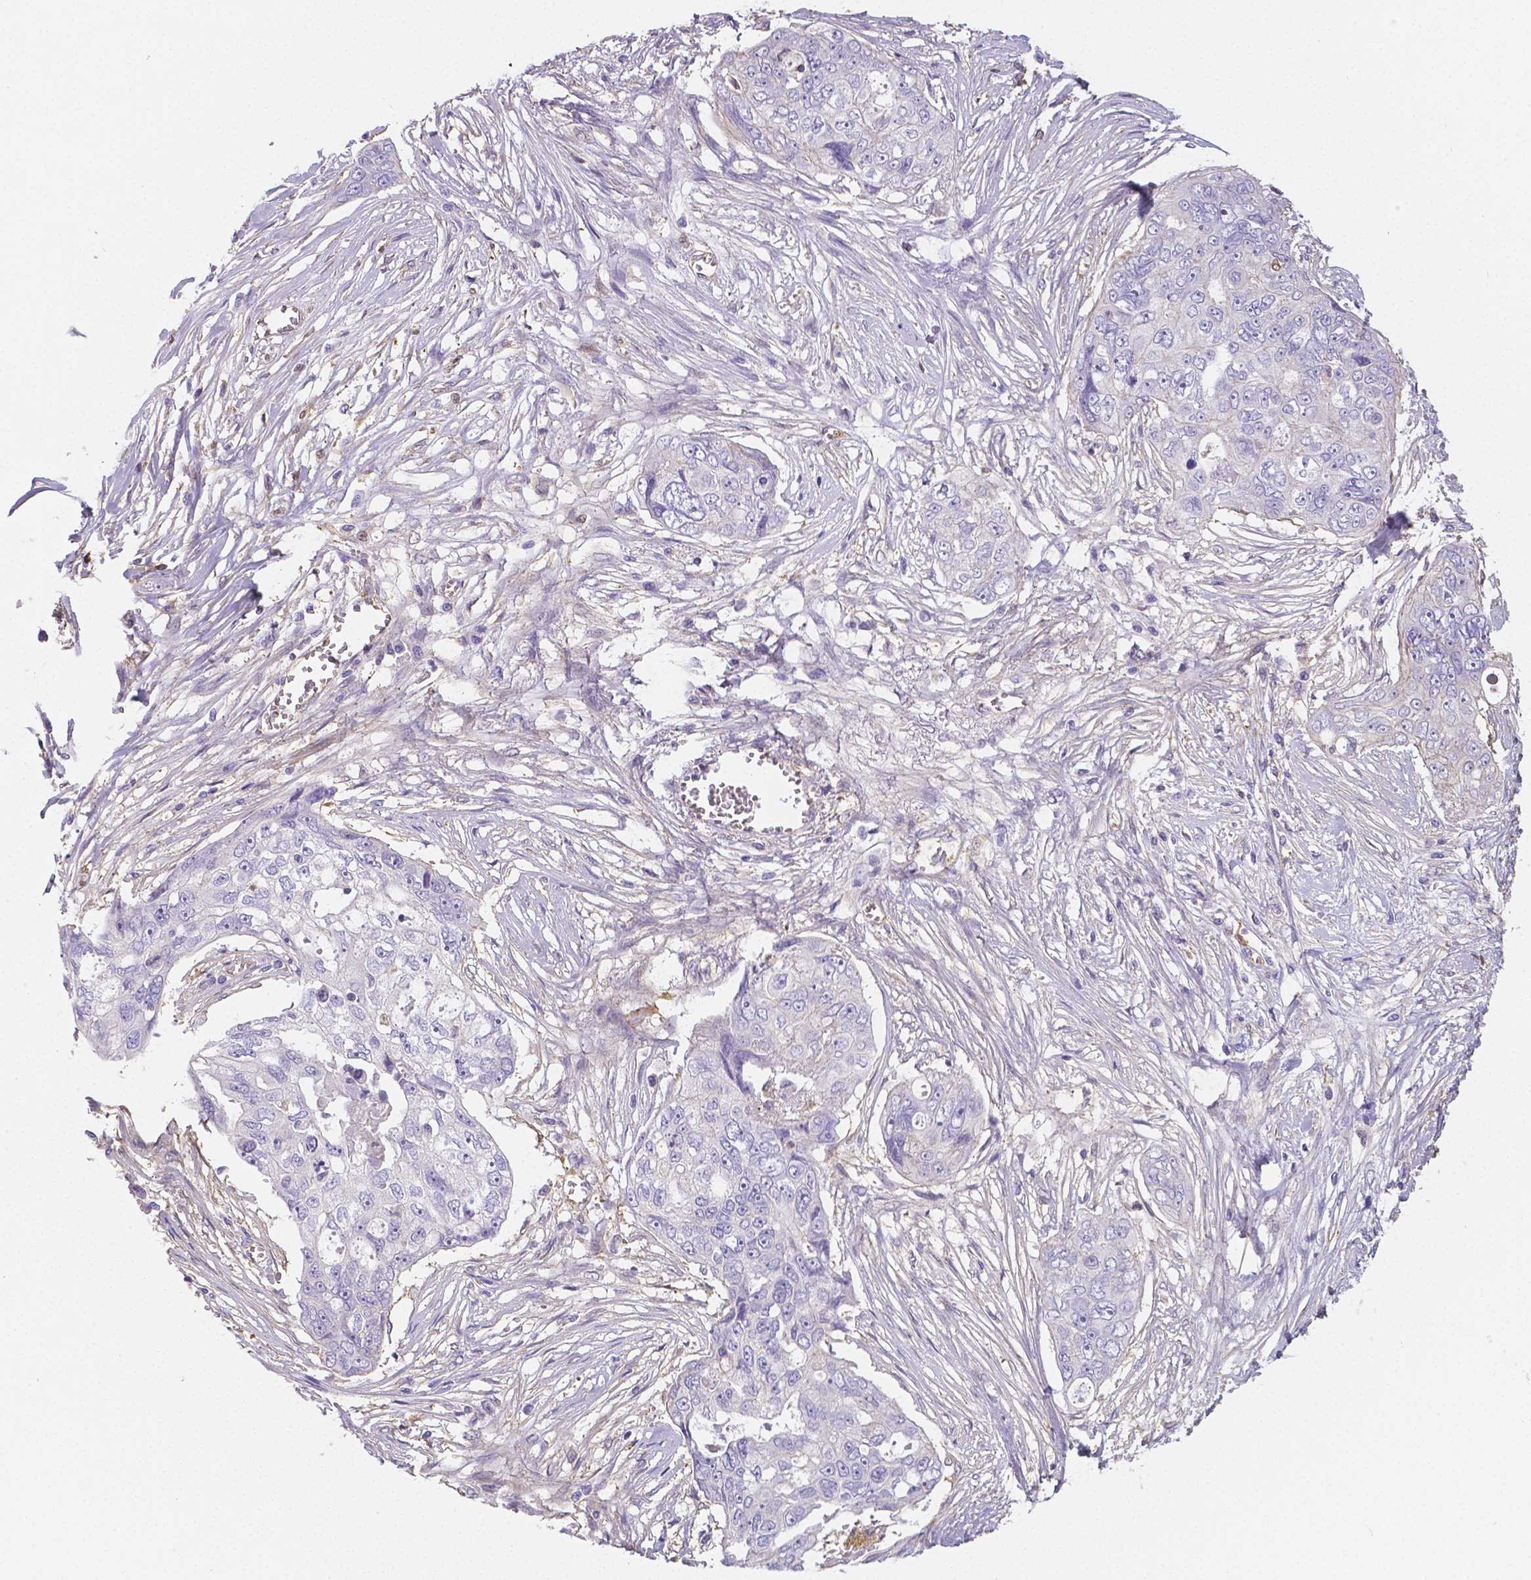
{"staining": {"intensity": "negative", "quantity": "none", "location": "none"}, "tissue": "ovarian cancer", "cell_type": "Tumor cells", "image_type": "cancer", "snomed": [{"axis": "morphology", "description": "Carcinoma, endometroid"}, {"axis": "topography", "description": "Ovary"}], "caption": "Tumor cells are negative for brown protein staining in endometroid carcinoma (ovarian). Brightfield microscopy of immunohistochemistry (IHC) stained with DAB (3,3'-diaminobenzidine) (brown) and hematoxylin (blue), captured at high magnification.", "gene": "CRMP1", "patient": {"sex": "female", "age": 70}}